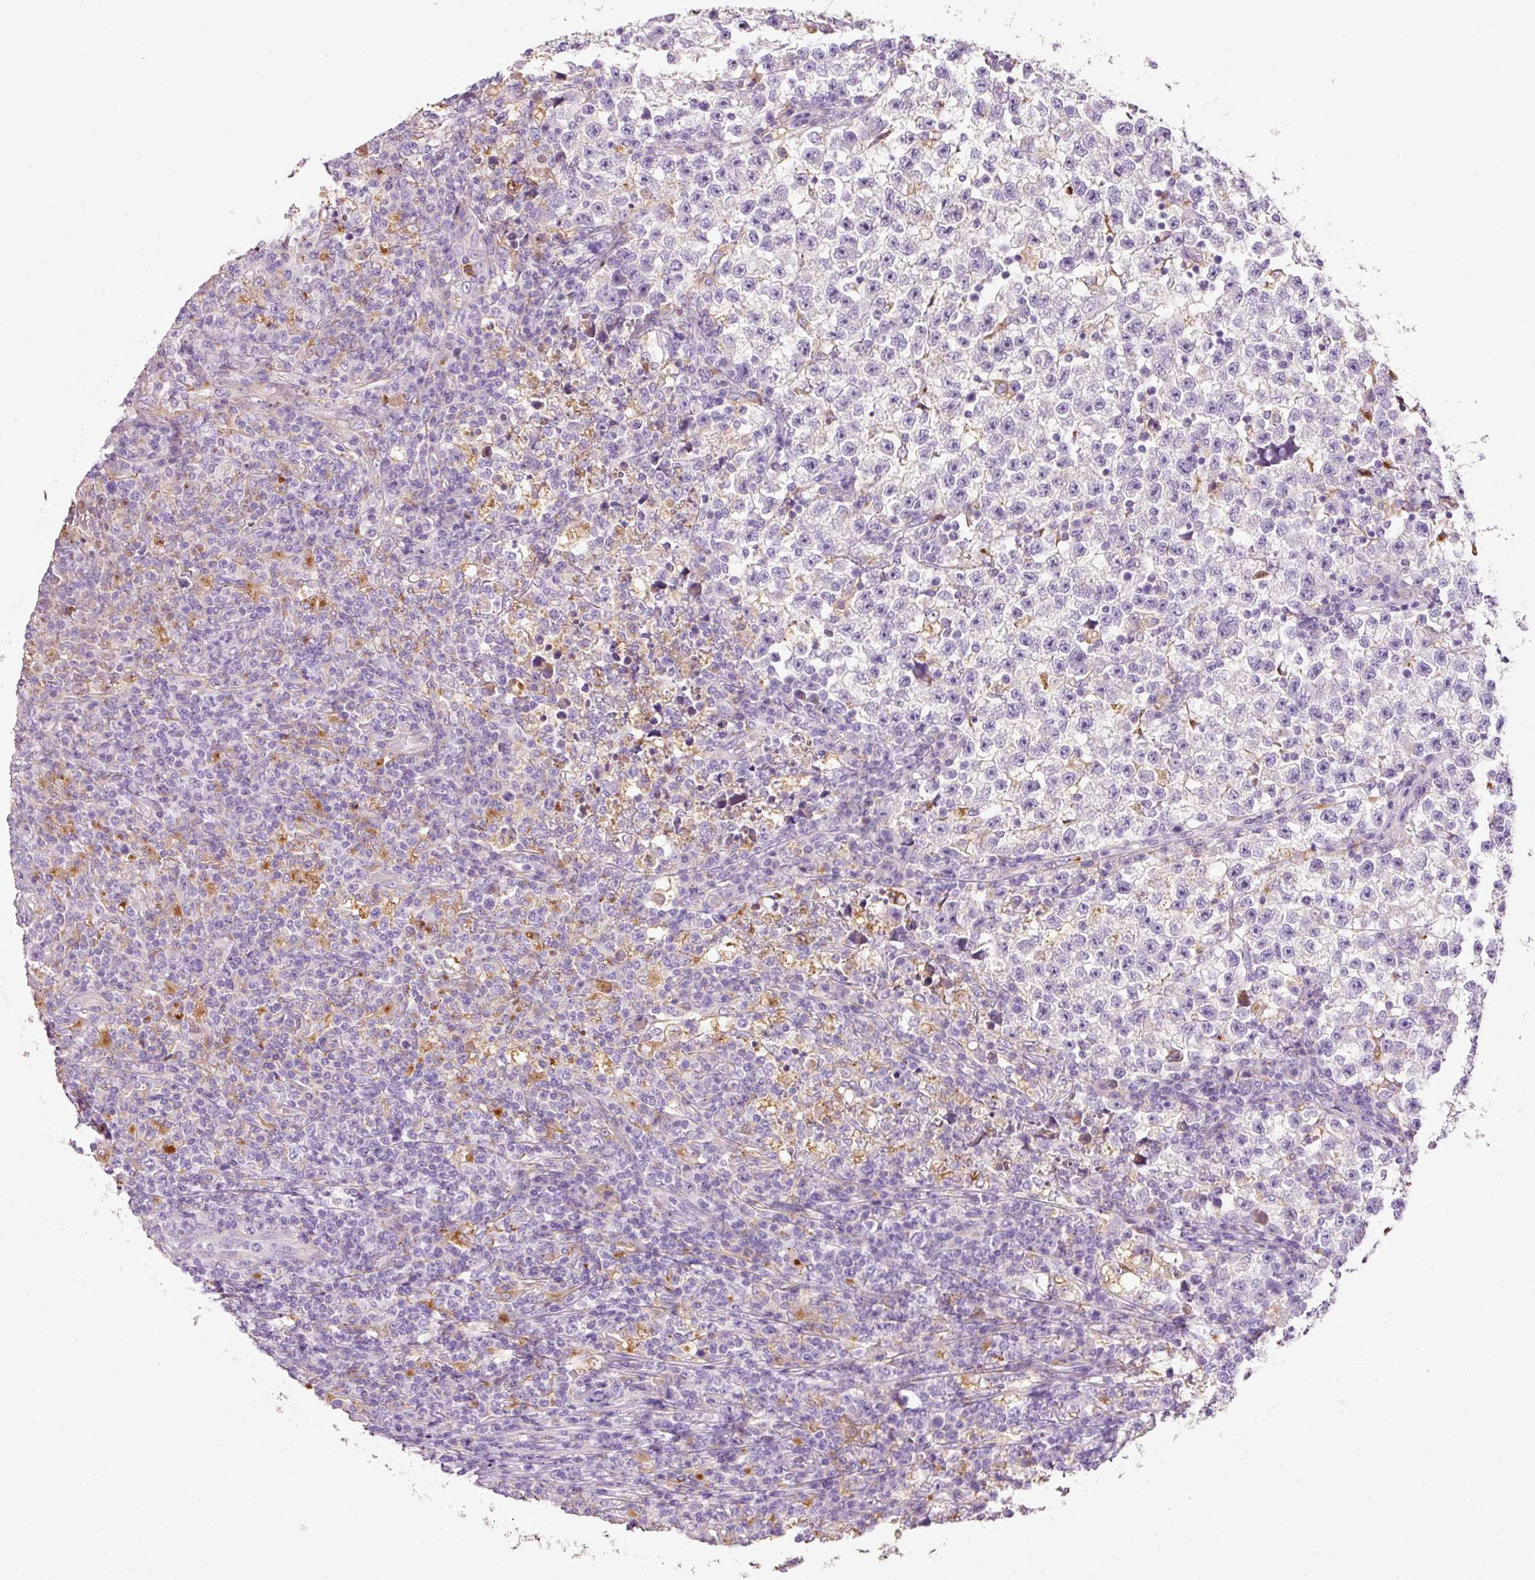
{"staining": {"intensity": "negative", "quantity": "none", "location": "none"}, "tissue": "testis cancer", "cell_type": "Tumor cells", "image_type": "cancer", "snomed": [{"axis": "morphology", "description": "Seminoma, NOS"}, {"axis": "topography", "description": "Testis"}], "caption": "Human seminoma (testis) stained for a protein using immunohistochemistry (IHC) shows no staining in tumor cells.", "gene": "TMC8", "patient": {"sex": "male", "age": 22}}